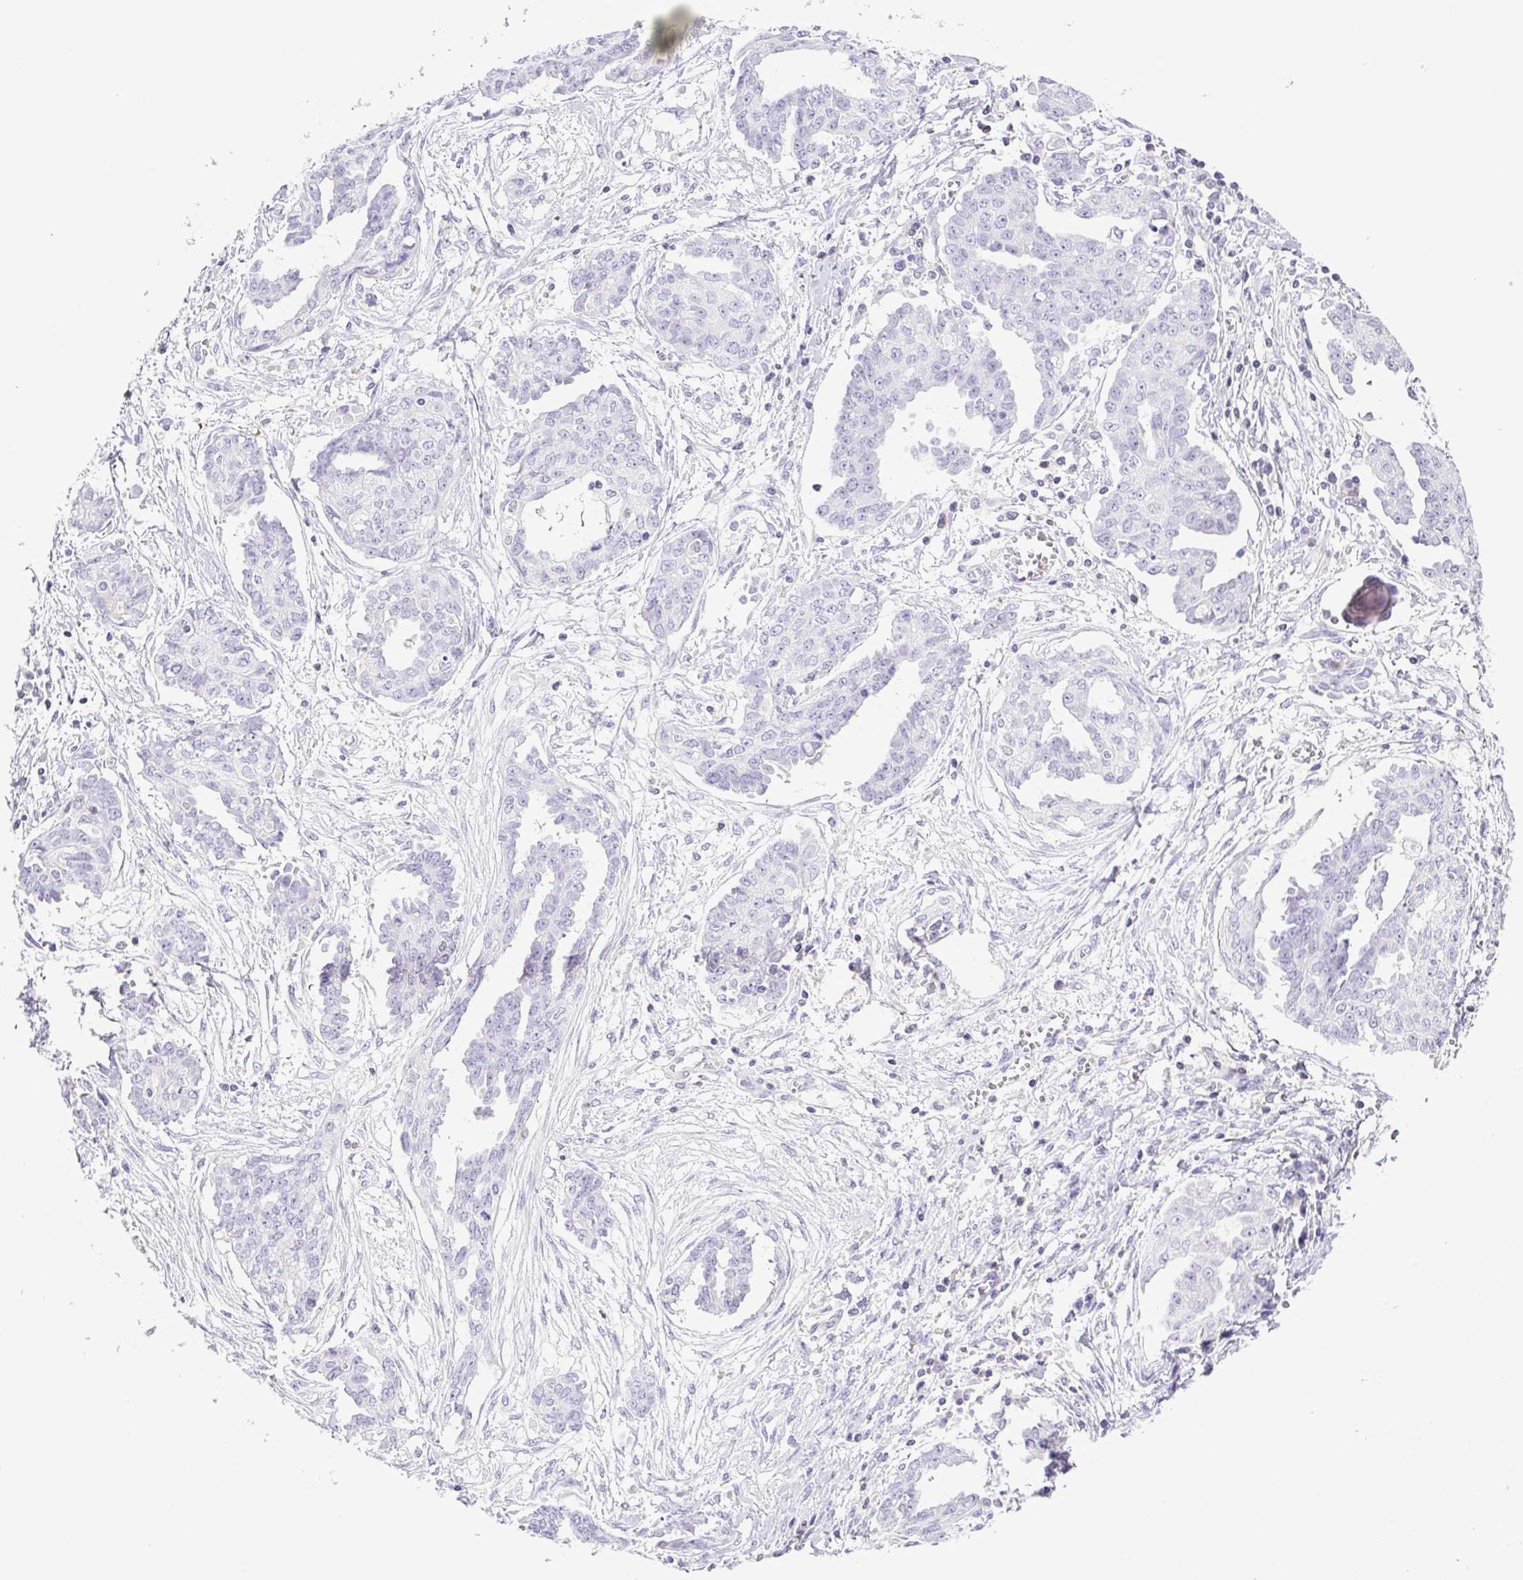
{"staining": {"intensity": "negative", "quantity": "none", "location": "none"}, "tissue": "ovarian cancer", "cell_type": "Tumor cells", "image_type": "cancer", "snomed": [{"axis": "morphology", "description": "Cystadenocarcinoma, serous, NOS"}, {"axis": "topography", "description": "Ovary"}], "caption": "A high-resolution image shows immunohistochemistry staining of serous cystadenocarcinoma (ovarian), which demonstrates no significant staining in tumor cells.", "gene": "SYNPR", "patient": {"sex": "female", "age": 71}}